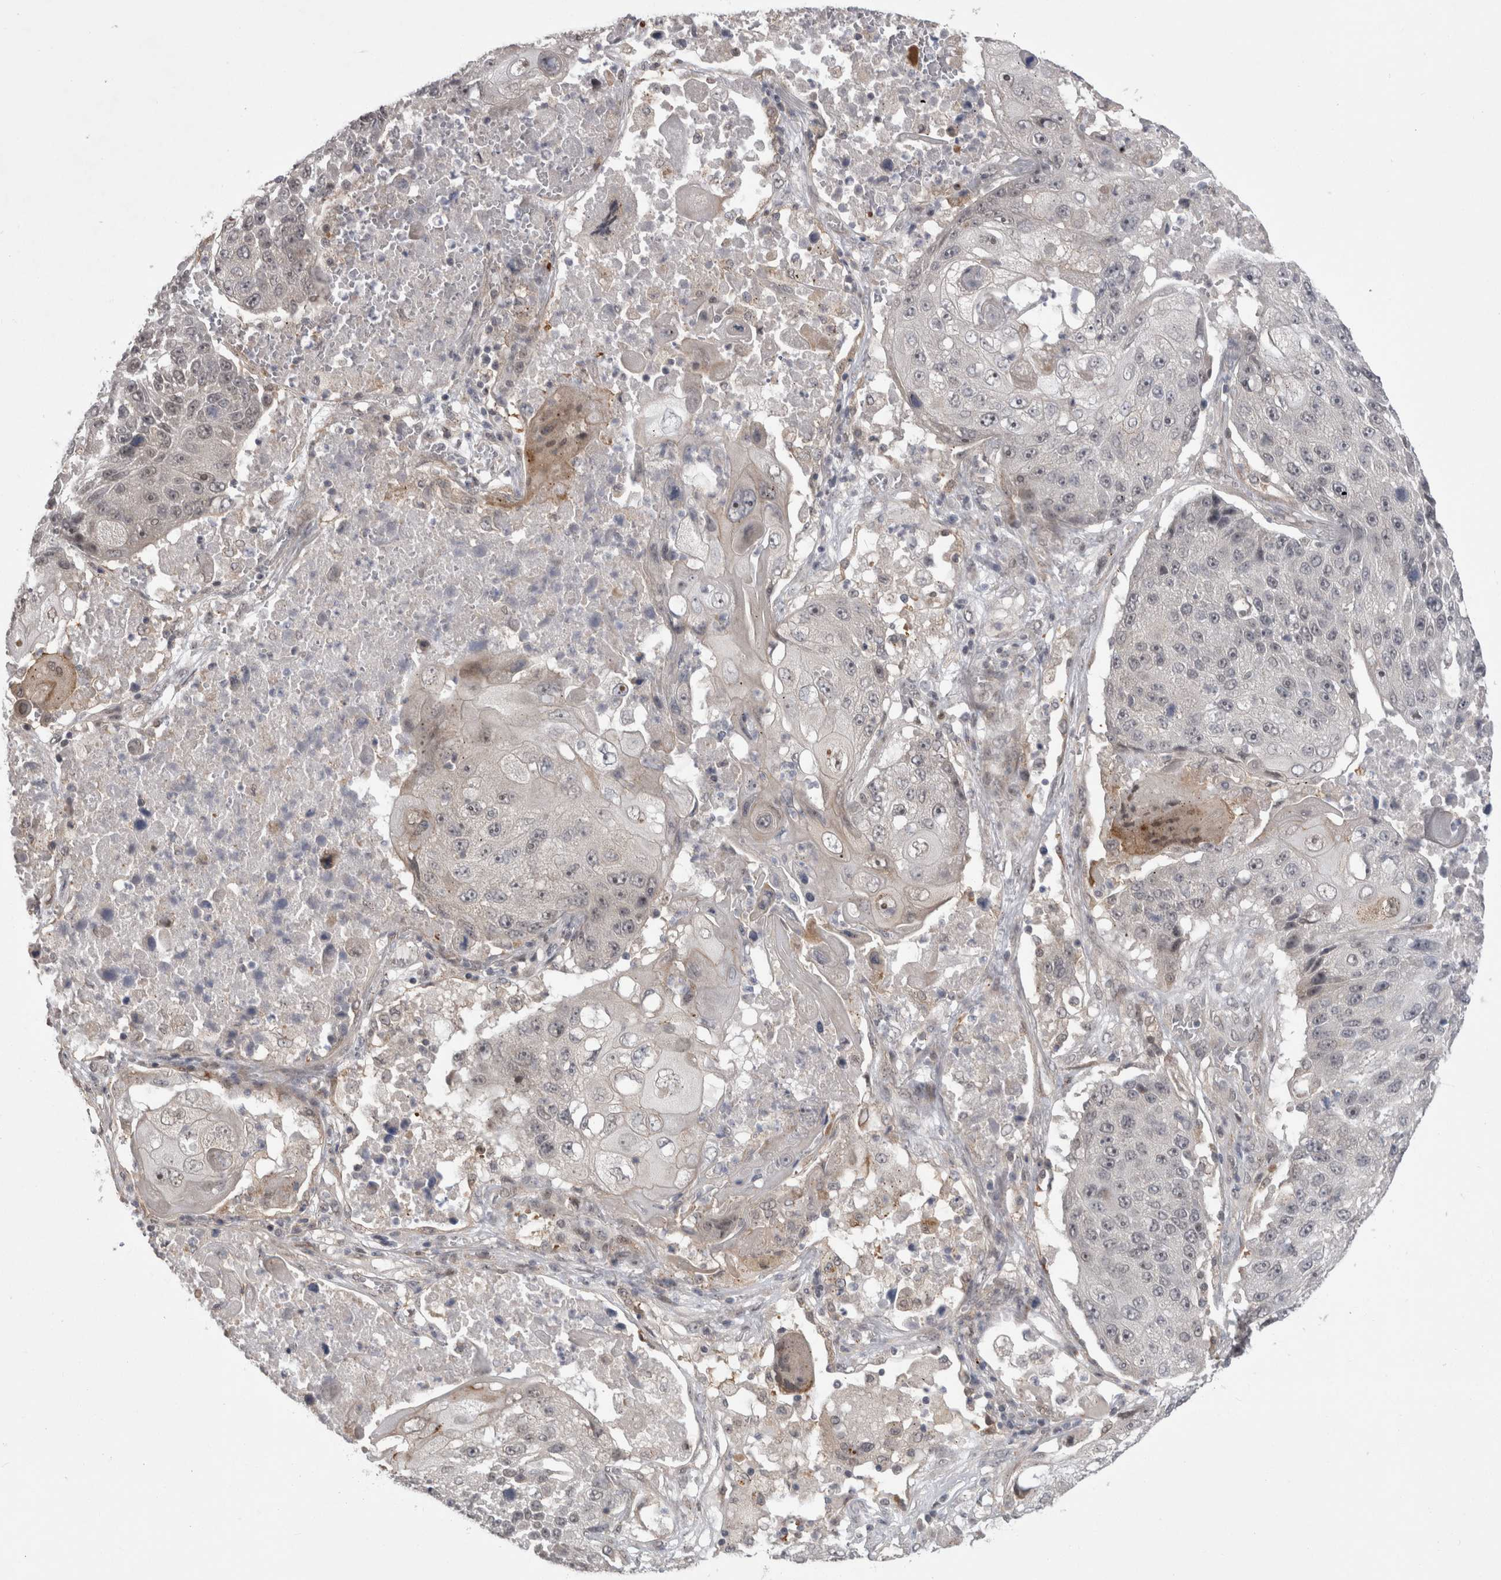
{"staining": {"intensity": "negative", "quantity": "none", "location": "none"}, "tissue": "lung cancer", "cell_type": "Tumor cells", "image_type": "cancer", "snomed": [{"axis": "morphology", "description": "Squamous cell carcinoma, NOS"}, {"axis": "topography", "description": "Lung"}], "caption": "Immunohistochemistry (IHC) micrograph of lung squamous cell carcinoma stained for a protein (brown), which reveals no staining in tumor cells. The staining was performed using DAB (3,3'-diaminobenzidine) to visualize the protein expression in brown, while the nuclei were stained in blue with hematoxylin (Magnification: 20x).", "gene": "MTBP", "patient": {"sex": "male", "age": 61}}